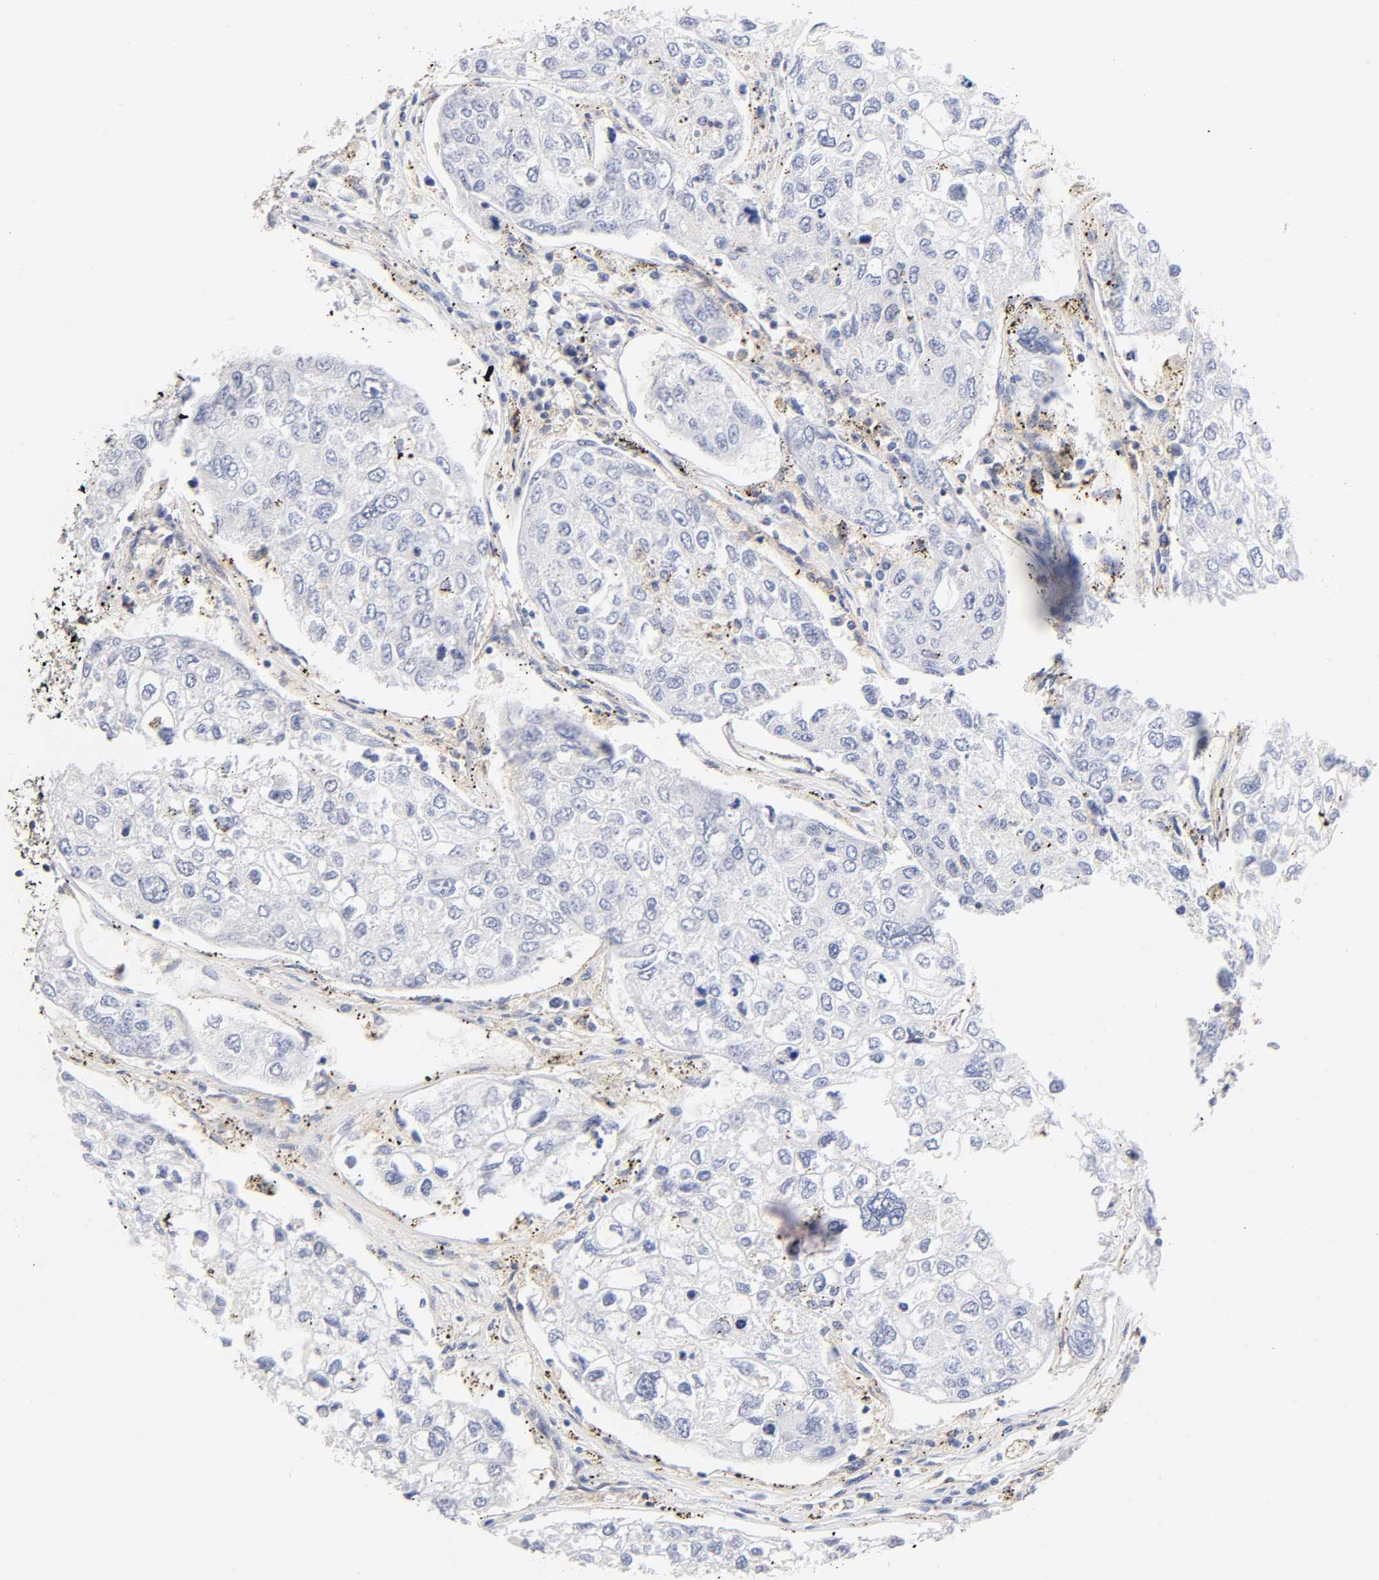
{"staining": {"intensity": "negative", "quantity": "none", "location": "none"}, "tissue": "urothelial cancer", "cell_type": "Tumor cells", "image_type": "cancer", "snomed": [{"axis": "morphology", "description": "Urothelial carcinoma, High grade"}, {"axis": "topography", "description": "Lymph node"}, {"axis": "topography", "description": "Urinary bladder"}], "caption": "IHC of human urothelial cancer exhibits no positivity in tumor cells. (DAB (3,3'-diaminobenzidine) immunohistochemistry (IHC) visualized using brightfield microscopy, high magnification).", "gene": "ANXA7", "patient": {"sex": "male", "age": 51}}